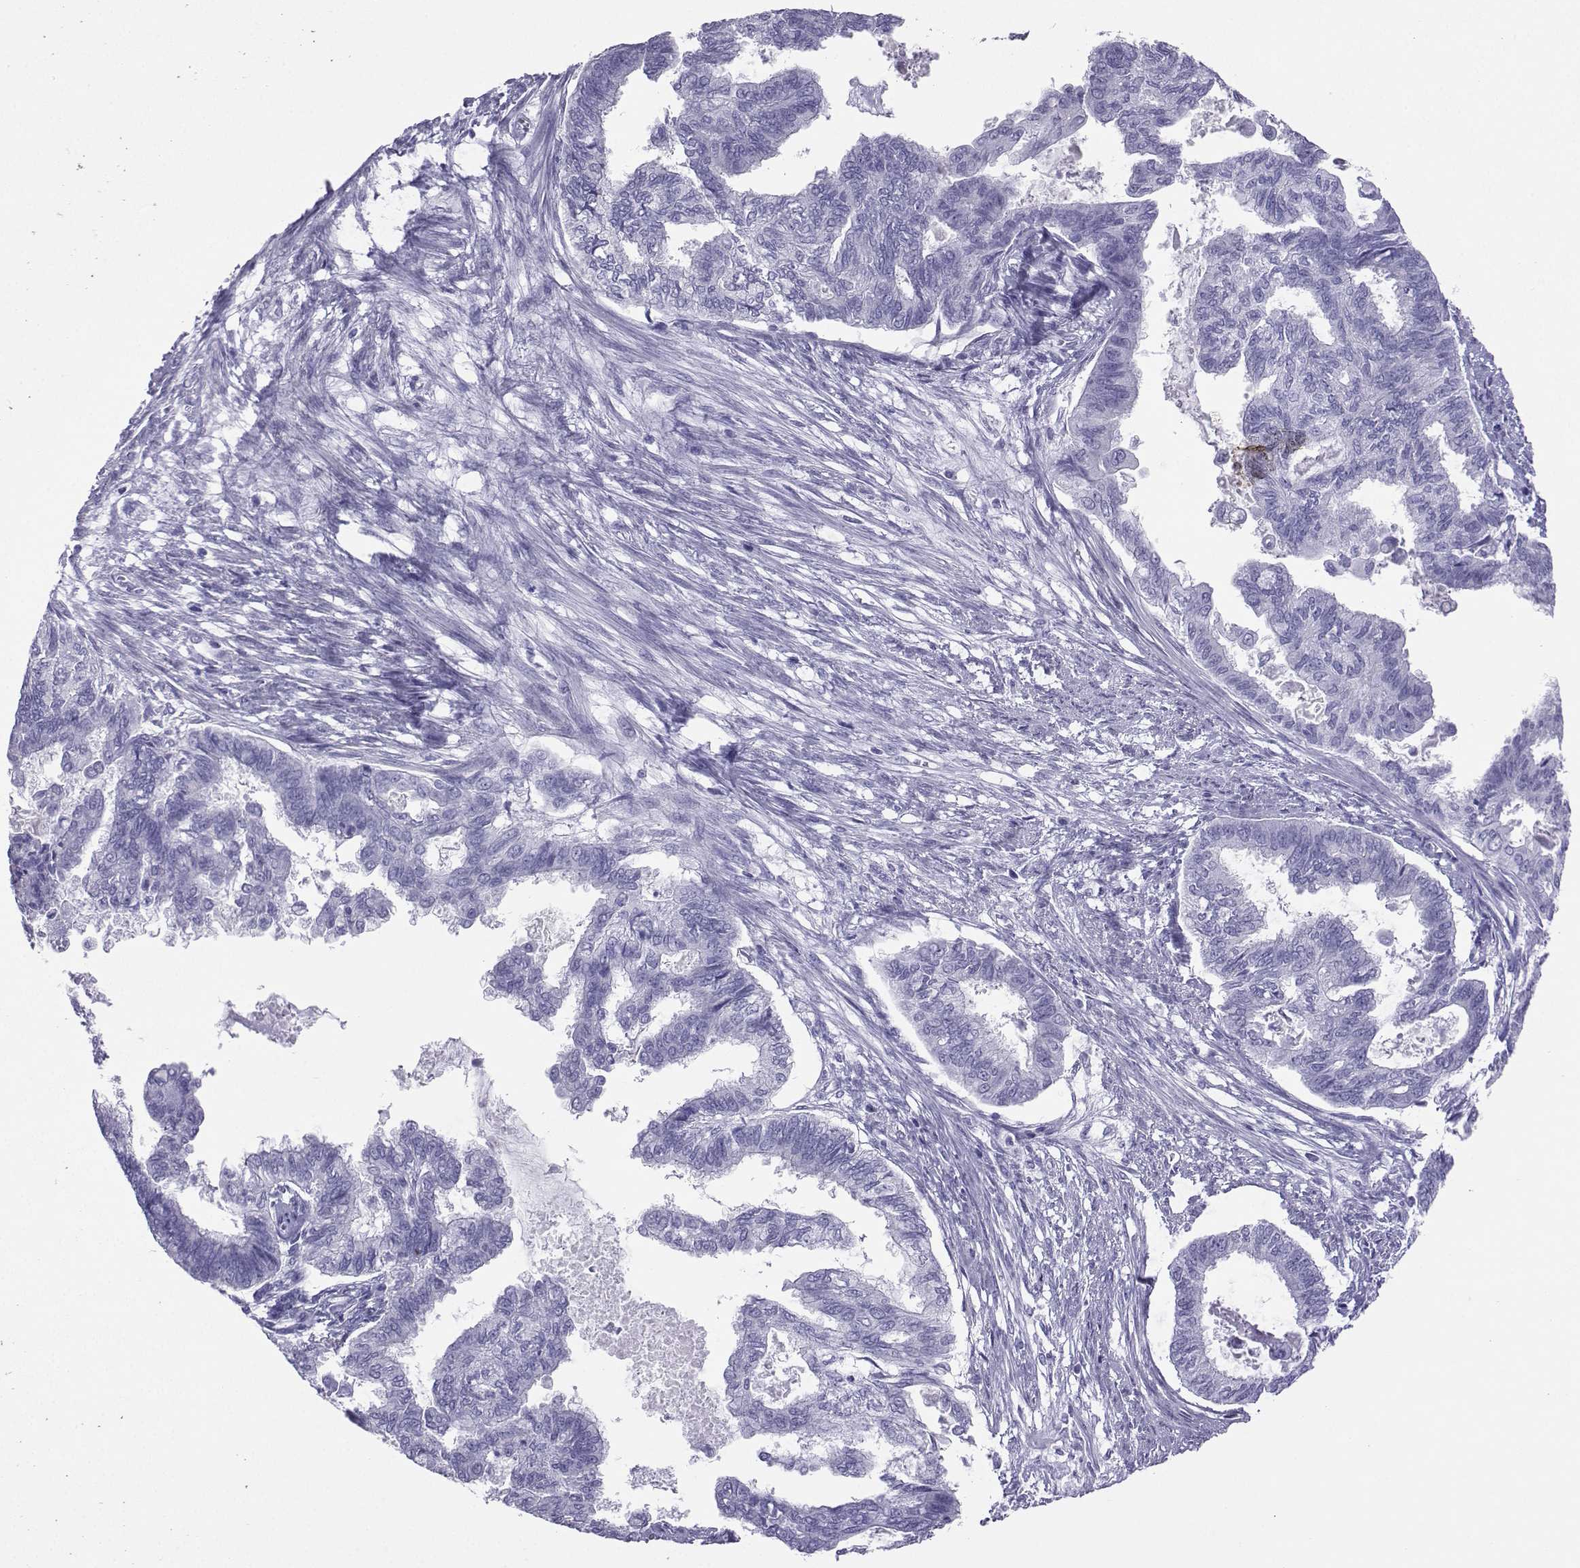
{"staining": {"intensity": "negative", "quantity": "none", "location": "none"}, "tissue": "endometrial cancer", "cell_type": "Tumor cells", "image_type": "cancer", "snomed": [{"axis": "morphology", "description": "Adenocarcinoma, NOS"}, {"axis": "topography", "description": "Endometrium"}], "caption": "Image shows no significant protein positivity in tumor cells of endometrial cancer.", "gene": "LORICRIN", "patient": {"sex": "female", "age": 86}}